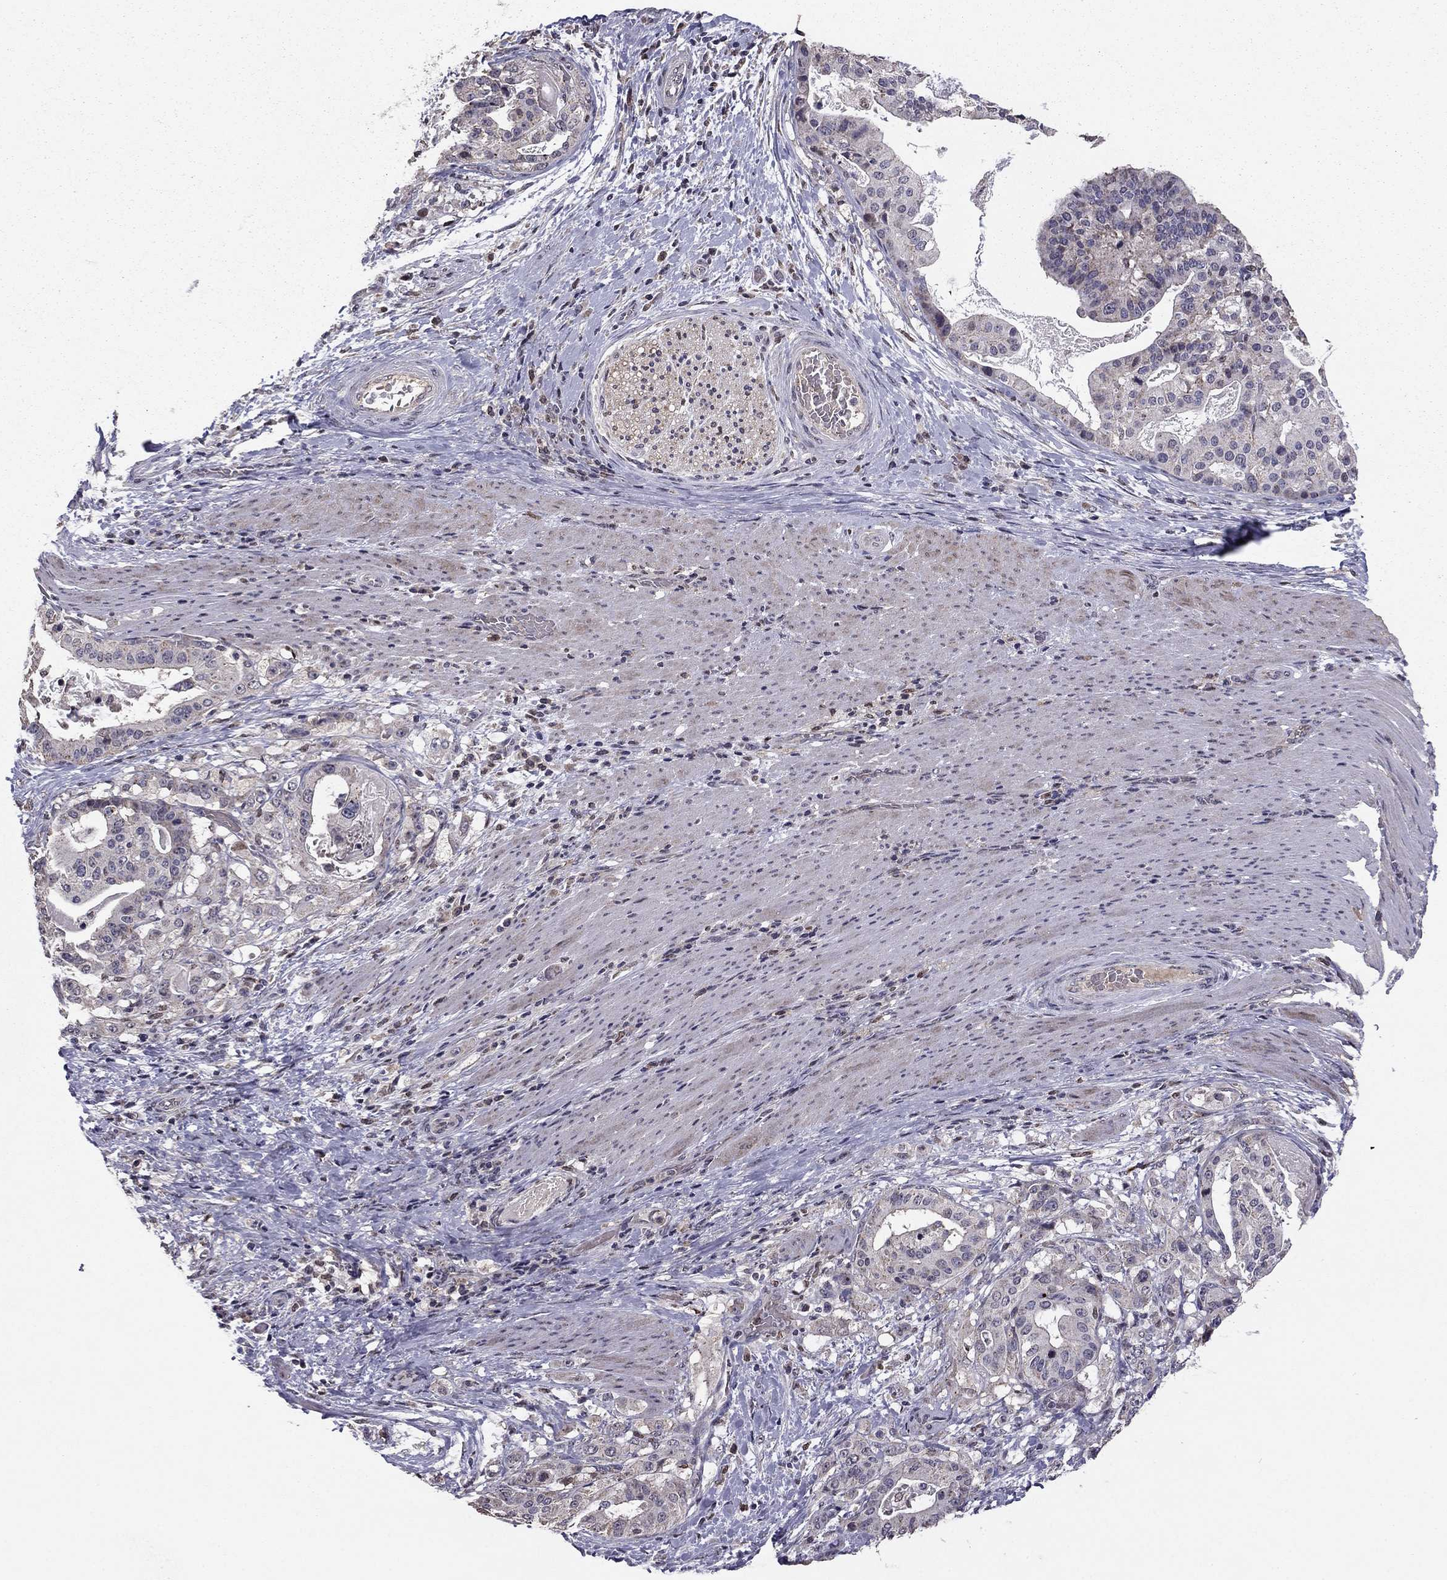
{"staining": {"intensity": "negative", "quantity": "none", "location": "none"}, "tissue": "stomach cancer", "cell_type": "Tumor cells", "image_type": "cancer", "snomed": [{"axis": "morphology", "description": "Adenocarcinoma, NOS"}, {"axis": "topography", "description": "Stomach"}], "caption": "A photomicrograph of human stomach cancer is negative for staining in tumor cells.", "gene": "HCN1", "patient": {"sex": "male", "age": 48}}